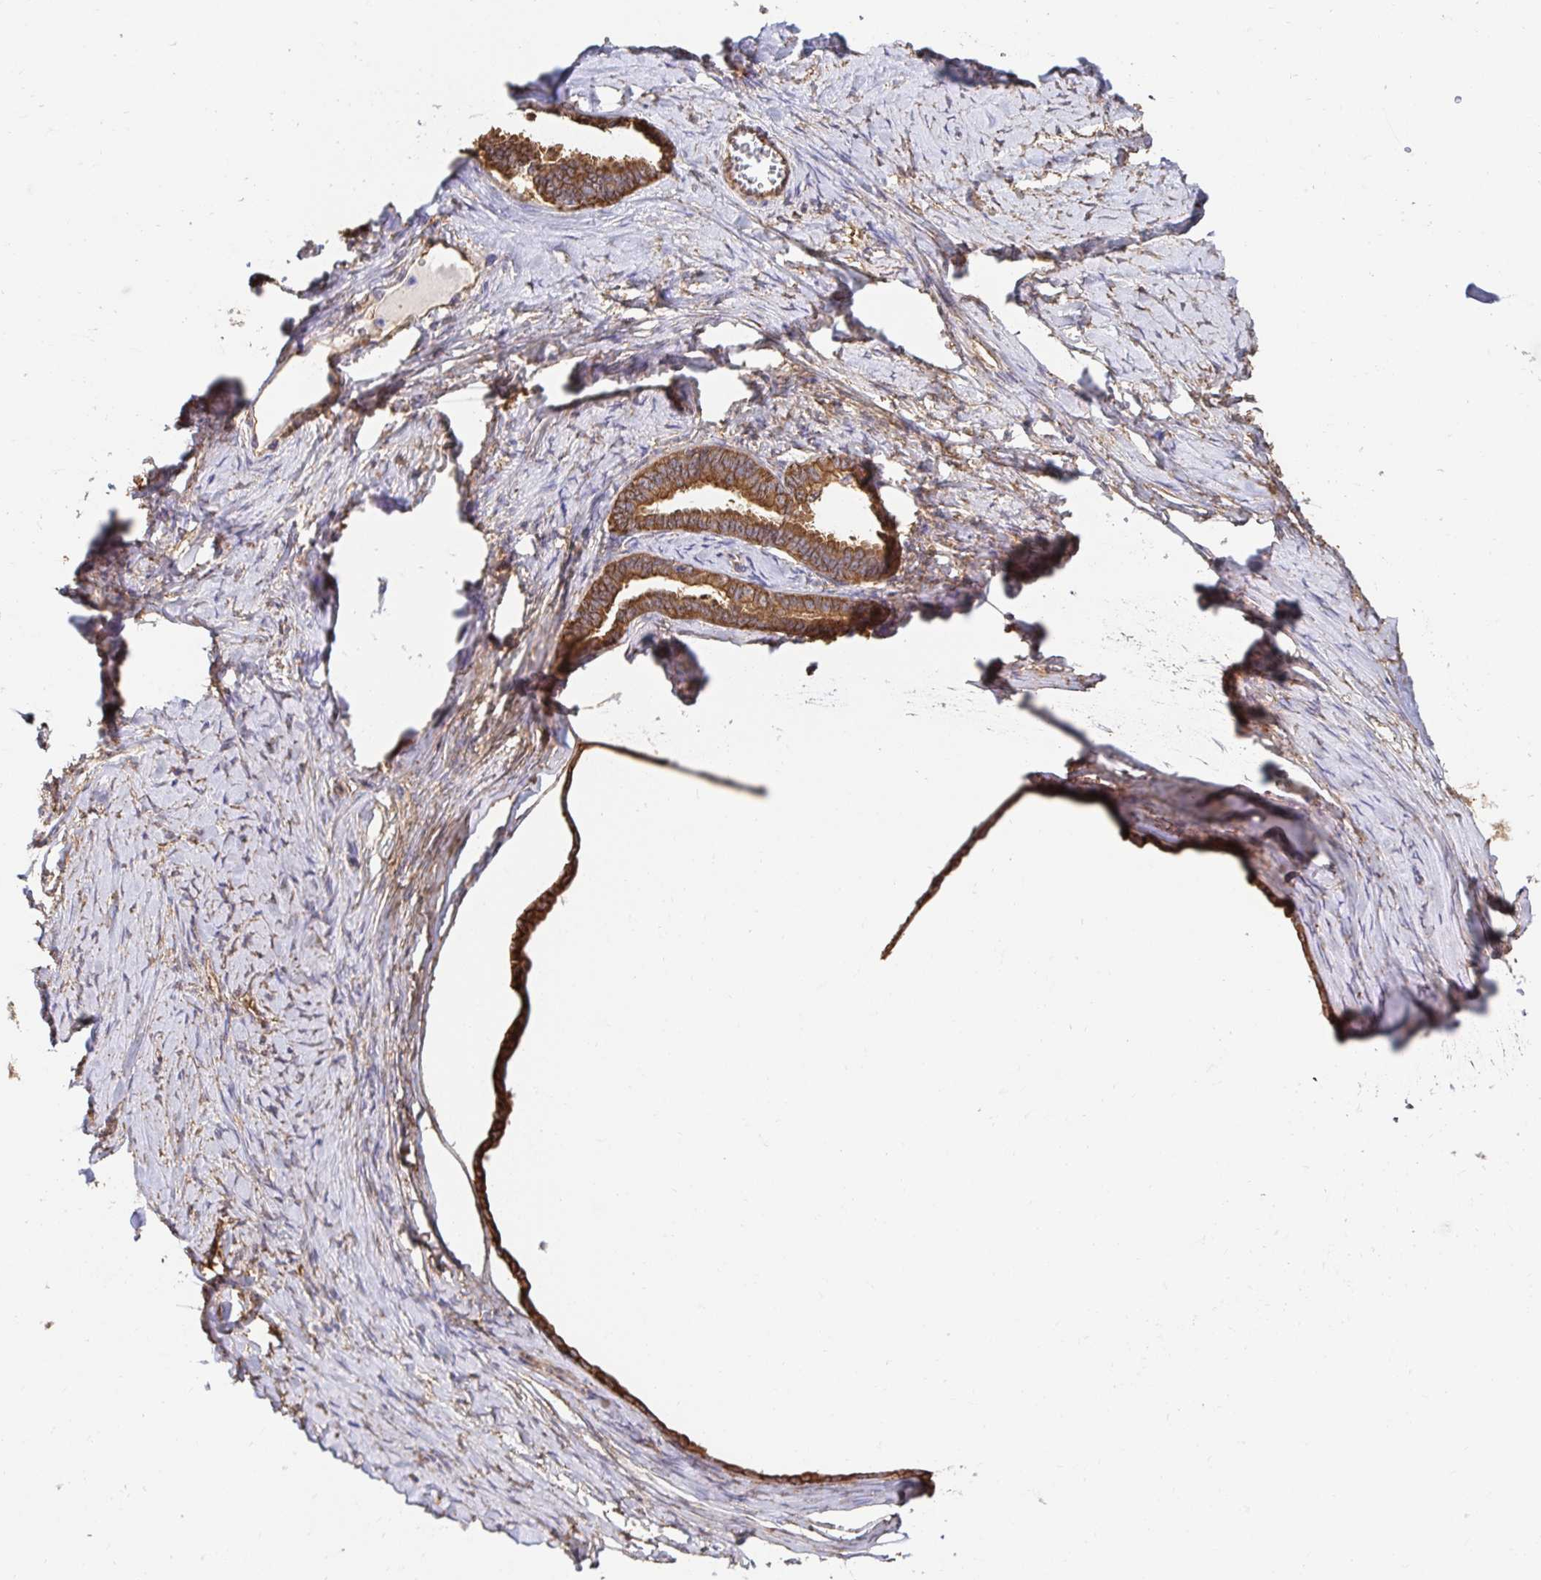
{"staining": {"intensity": "strong", "quantity": ">75%", "location": "cytoplasmic/membranous"}, "tissue": "ovarian cancer", "cell_type": "Tumor cells", "image_type": "cancer", "snomed": [{"axis": "morphology", "description": "Cystadenocarcinoma, serous, NOS"}, {"axis": "topography", "description": "Ovary"}], "caption": "Brown immunohistochemical staining in human serous cystadenocarcinoma (ovarian) demonstrates strong cytoplasmic/membranous expression in approximately >75% of tumor cells.", "gene": "CTTN", "patient": {"sex": "female", "age": 71}}